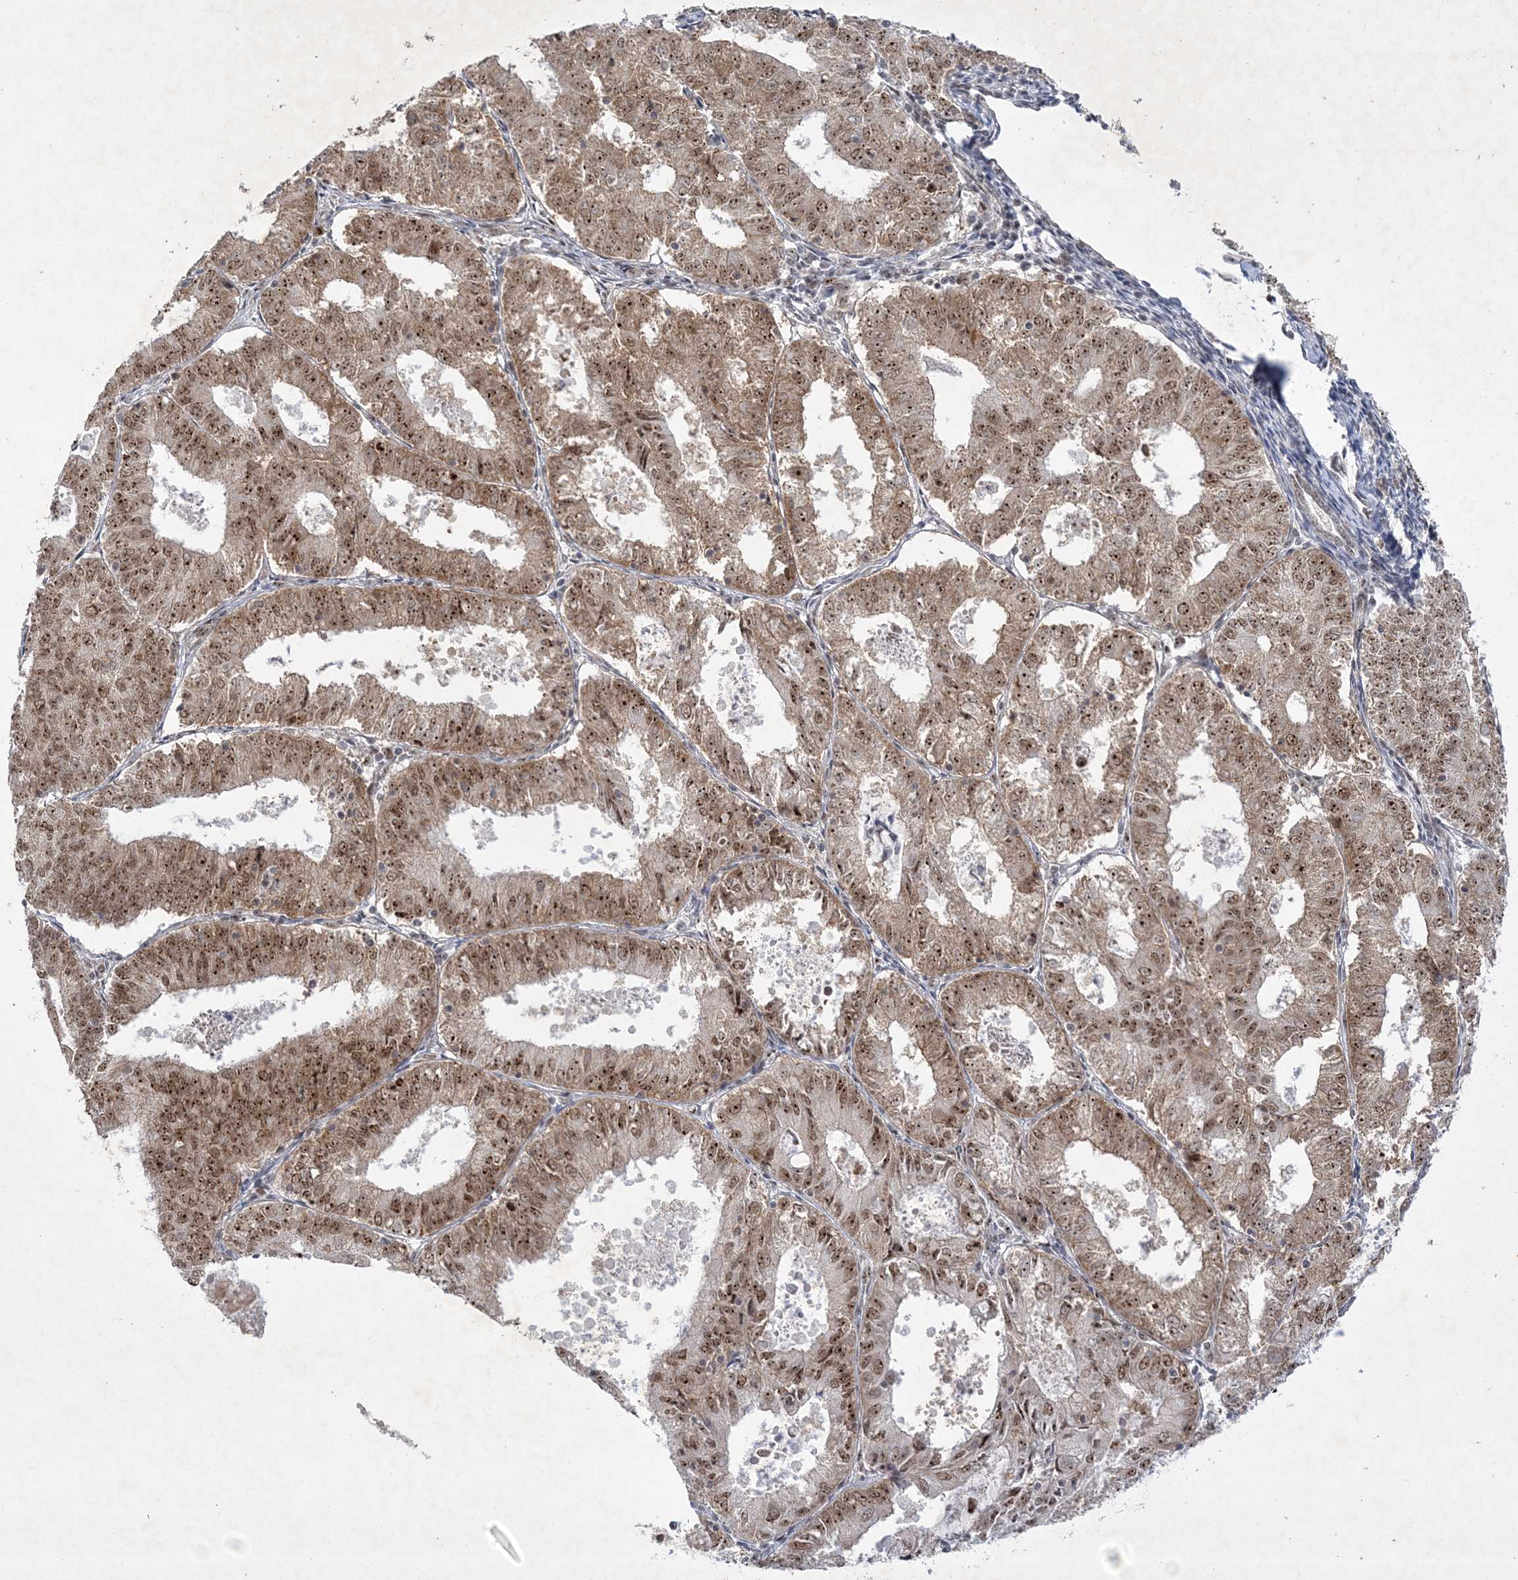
{"staining": {"intensity": "moderate", "quantity": ">75%", "location": "nuclear"}, "tissue": "endometrial cancer", "cell_type": "Tumor cells", "image_type": "cancer", "snomed": [{"axis": "morphology", "description": "Adenocarcinoma, NOS"}, {"axis": "topography", "description": "Endometrium"}], "caption": "Human endometrial adenocarcinoma stained with a protein marker demonstrates moderate staining in tumor cells.", "gene": "NPM3", "patient": {"sex": "female", "age": 57}}